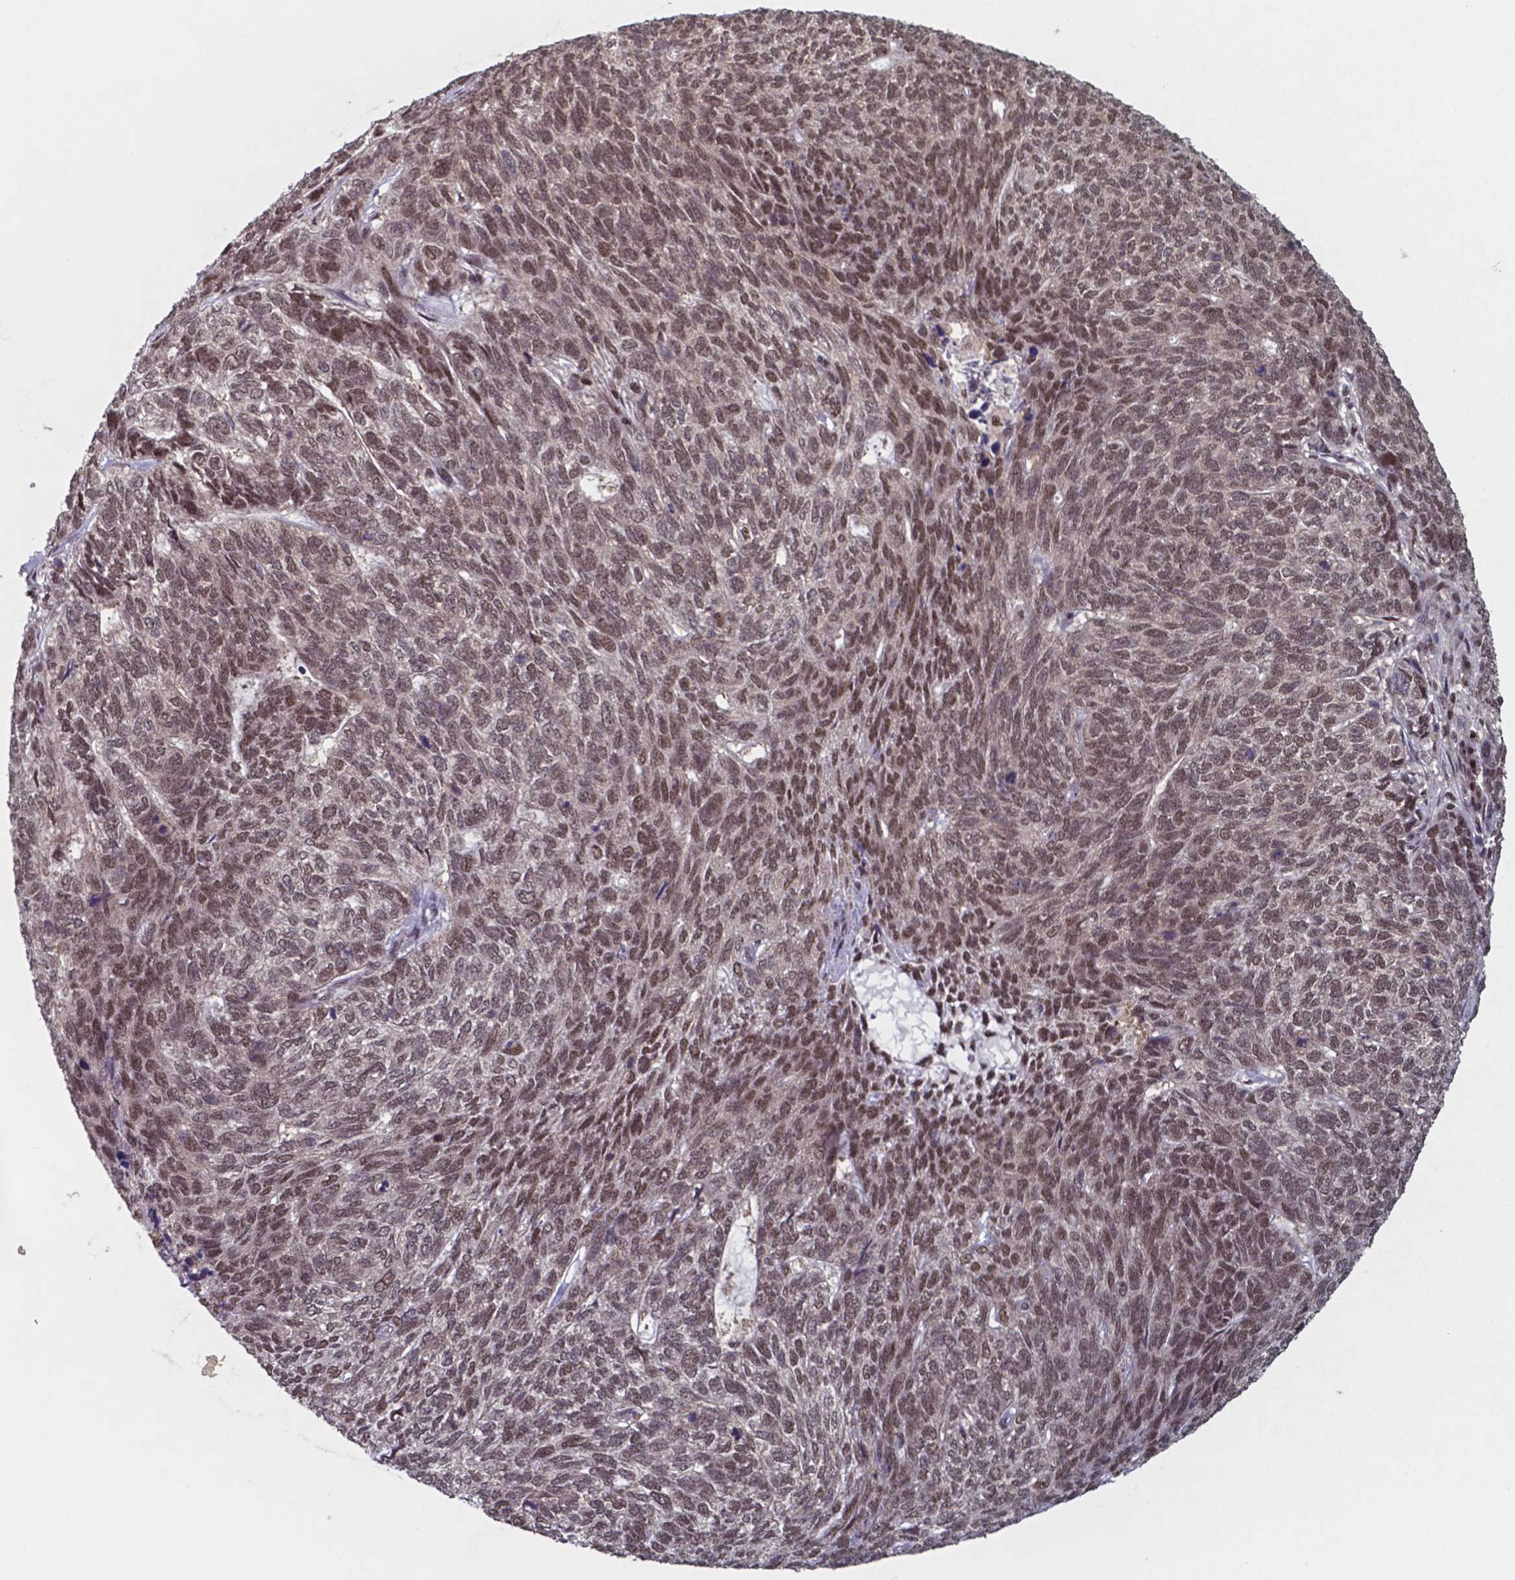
{"staining": {"intensity": "moderate", "quantity": ">75%", "location": "nuclear"}, "tissue": "skin cancer", "cell_type": "Tumor cells", "image_type": "cancer", "snomed": [{"axis": "morphology", "description": "Basal cell carcinoma"}, {"axis": "topography", "description": "Skin"}], "caption": "Protein expression analysis of human basal cell carcinoma (skin) reveals moderate nuclear staining in approximately >75% of tumor cells.", "gene": "UBA1", "patient": {"sex": "female", "age": 65}}